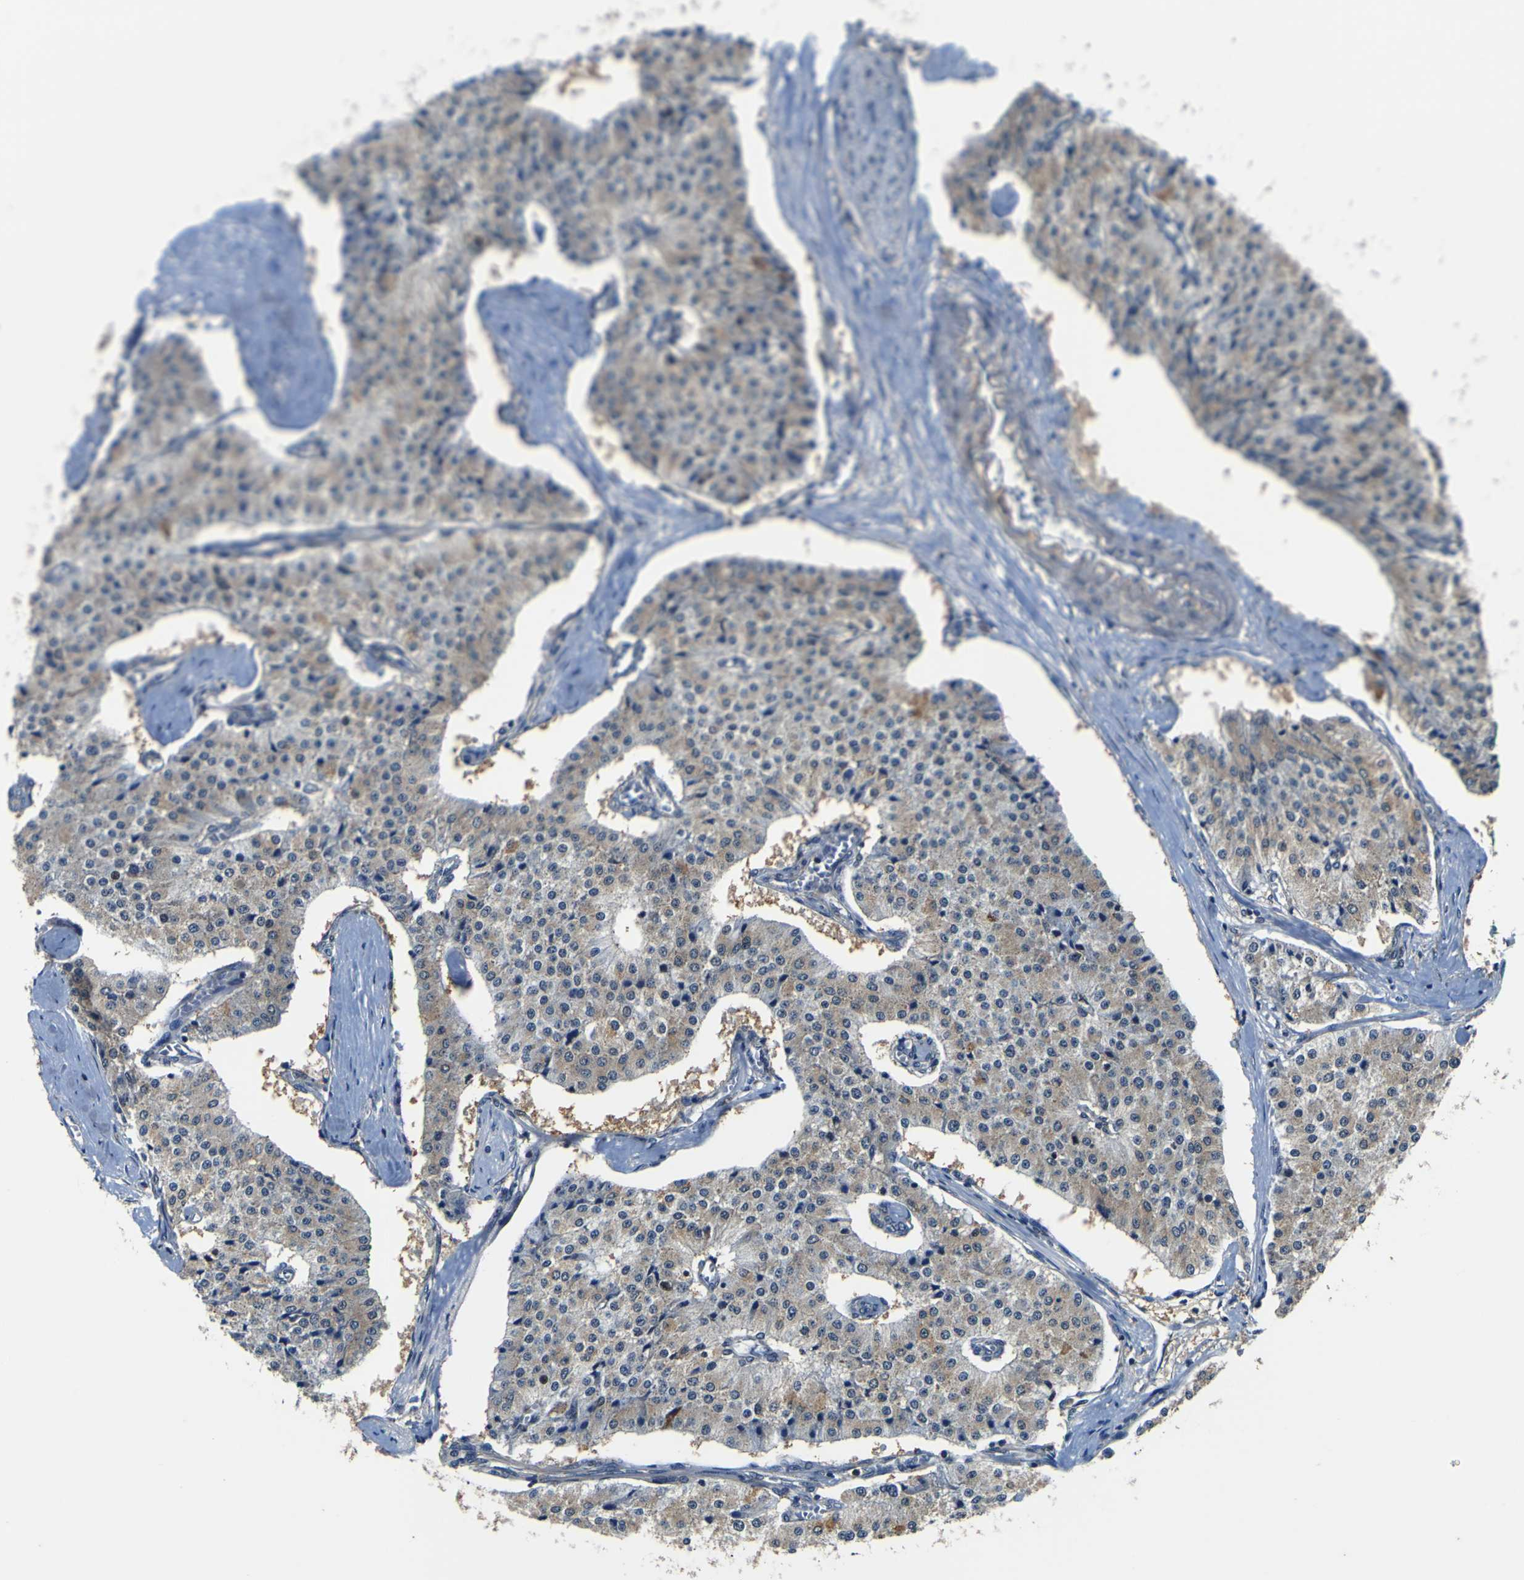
{"staining": {"intensity": "weak", "quantity": "25%-75%", "location": "cytoplasmic/membranous"}, "tissue": "carcinoid", "cell_type": "Tumor cells", "image_type": "cancer", "snomed": [{"axis": "morphology", "description": "Carcinoid, malignant, NOS"}, {"axis": "topography", "description": "Colon"}], "caption": "Immunohistochemistry (IHC) of human carcinoid demonstrates low levels of weak cytoplasmic/membranous staining in approximately 25%-75% of tumor cells.", "gene": "LRP4", "patient": {"sex": "female", "age": 52}}